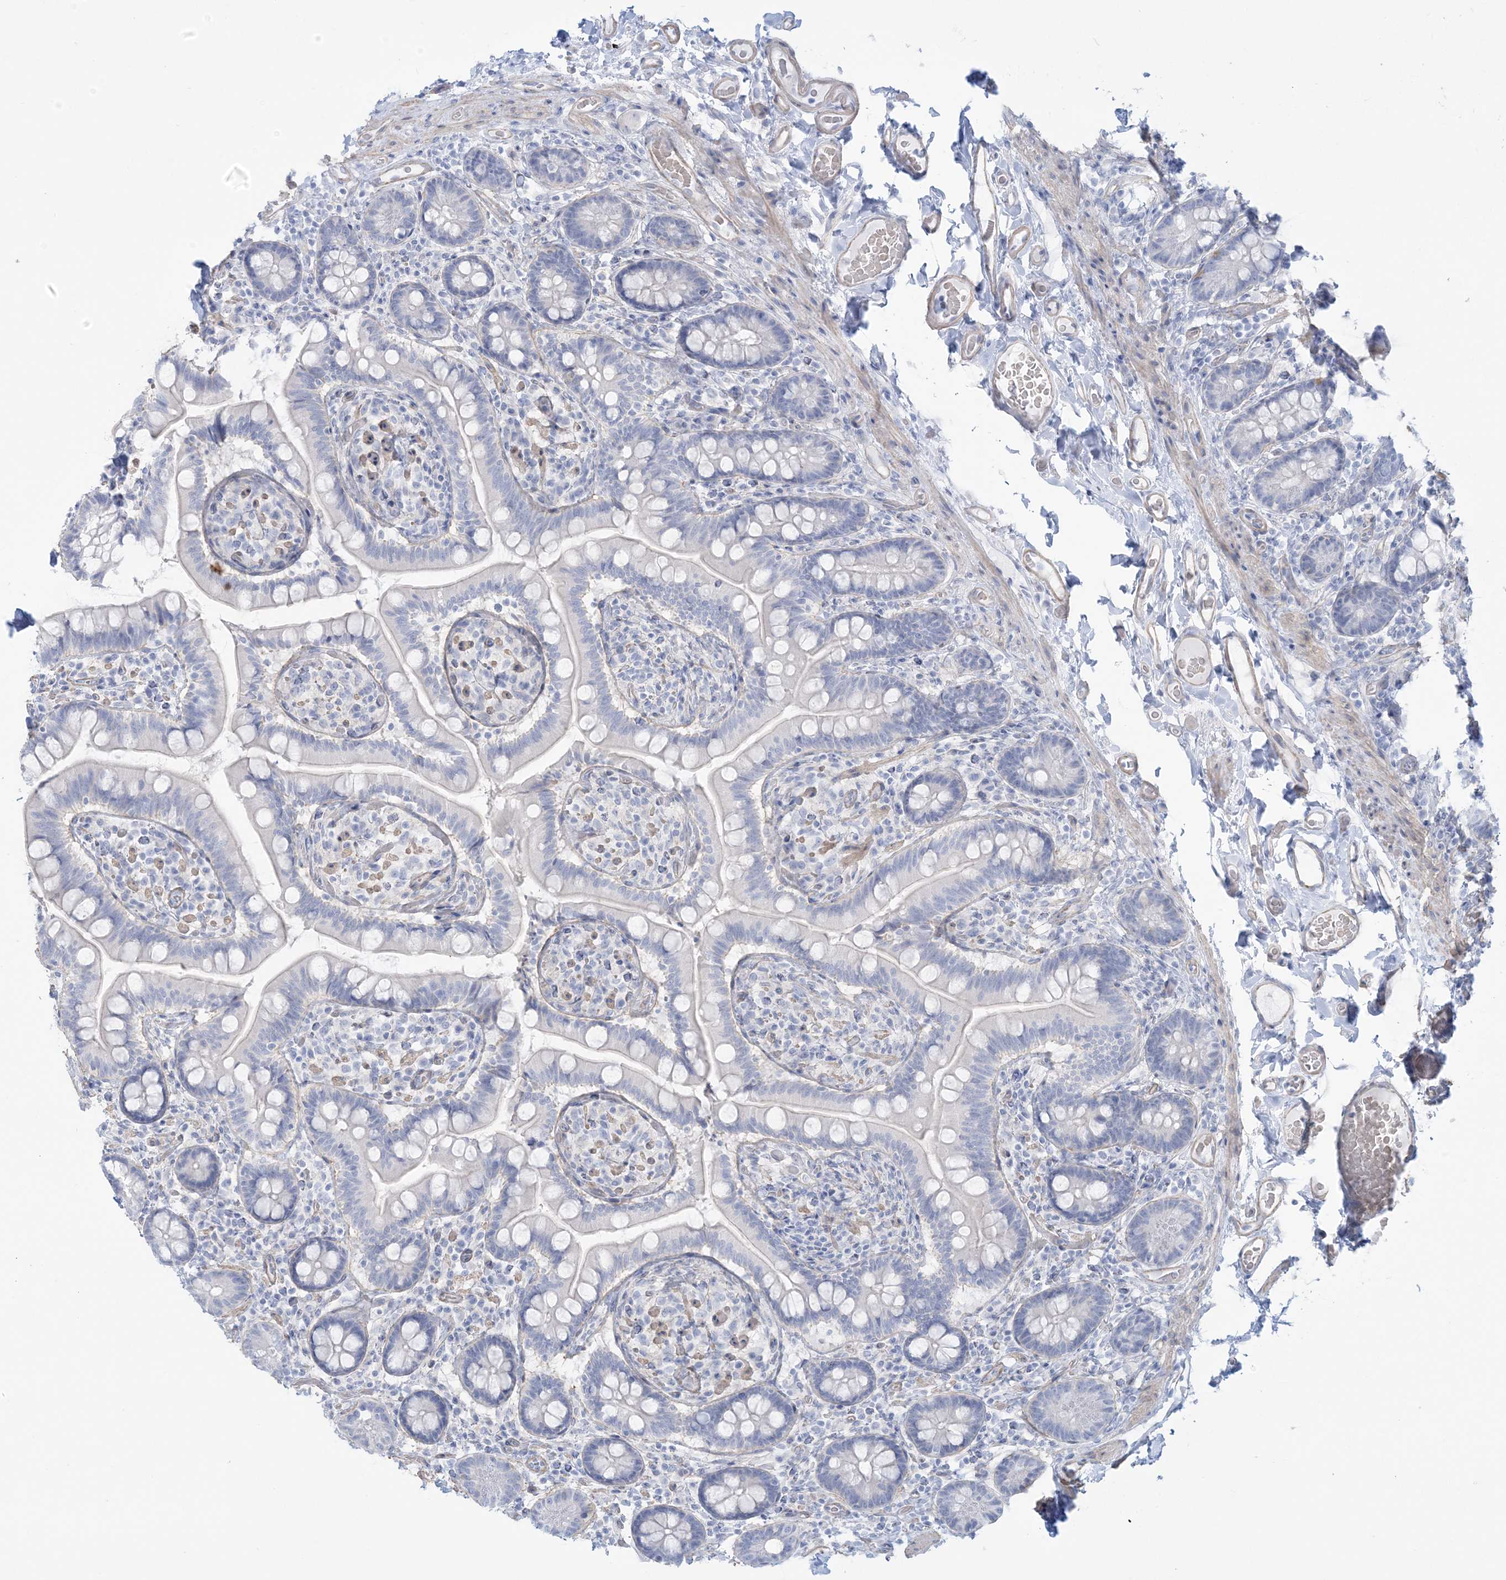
{"staining": {"intensity": "negative", "quantity": "none", "location": "none"}, "tissue": "small intestine", "cell_type": "Glandular cells", "image_type": "normal", "snomed": [{"axis": "morphology", "description": "Normal tissue, NOS"}, {"axis": "topography", "description": "Small intestine"}], "caption": "A micrograph of human small intestine is negative for staining in glandular cells. (IHC, brightfield microscopy, high magnification).", "gene": "AGXT", "patient": {"sex": "female", "age": 64}}